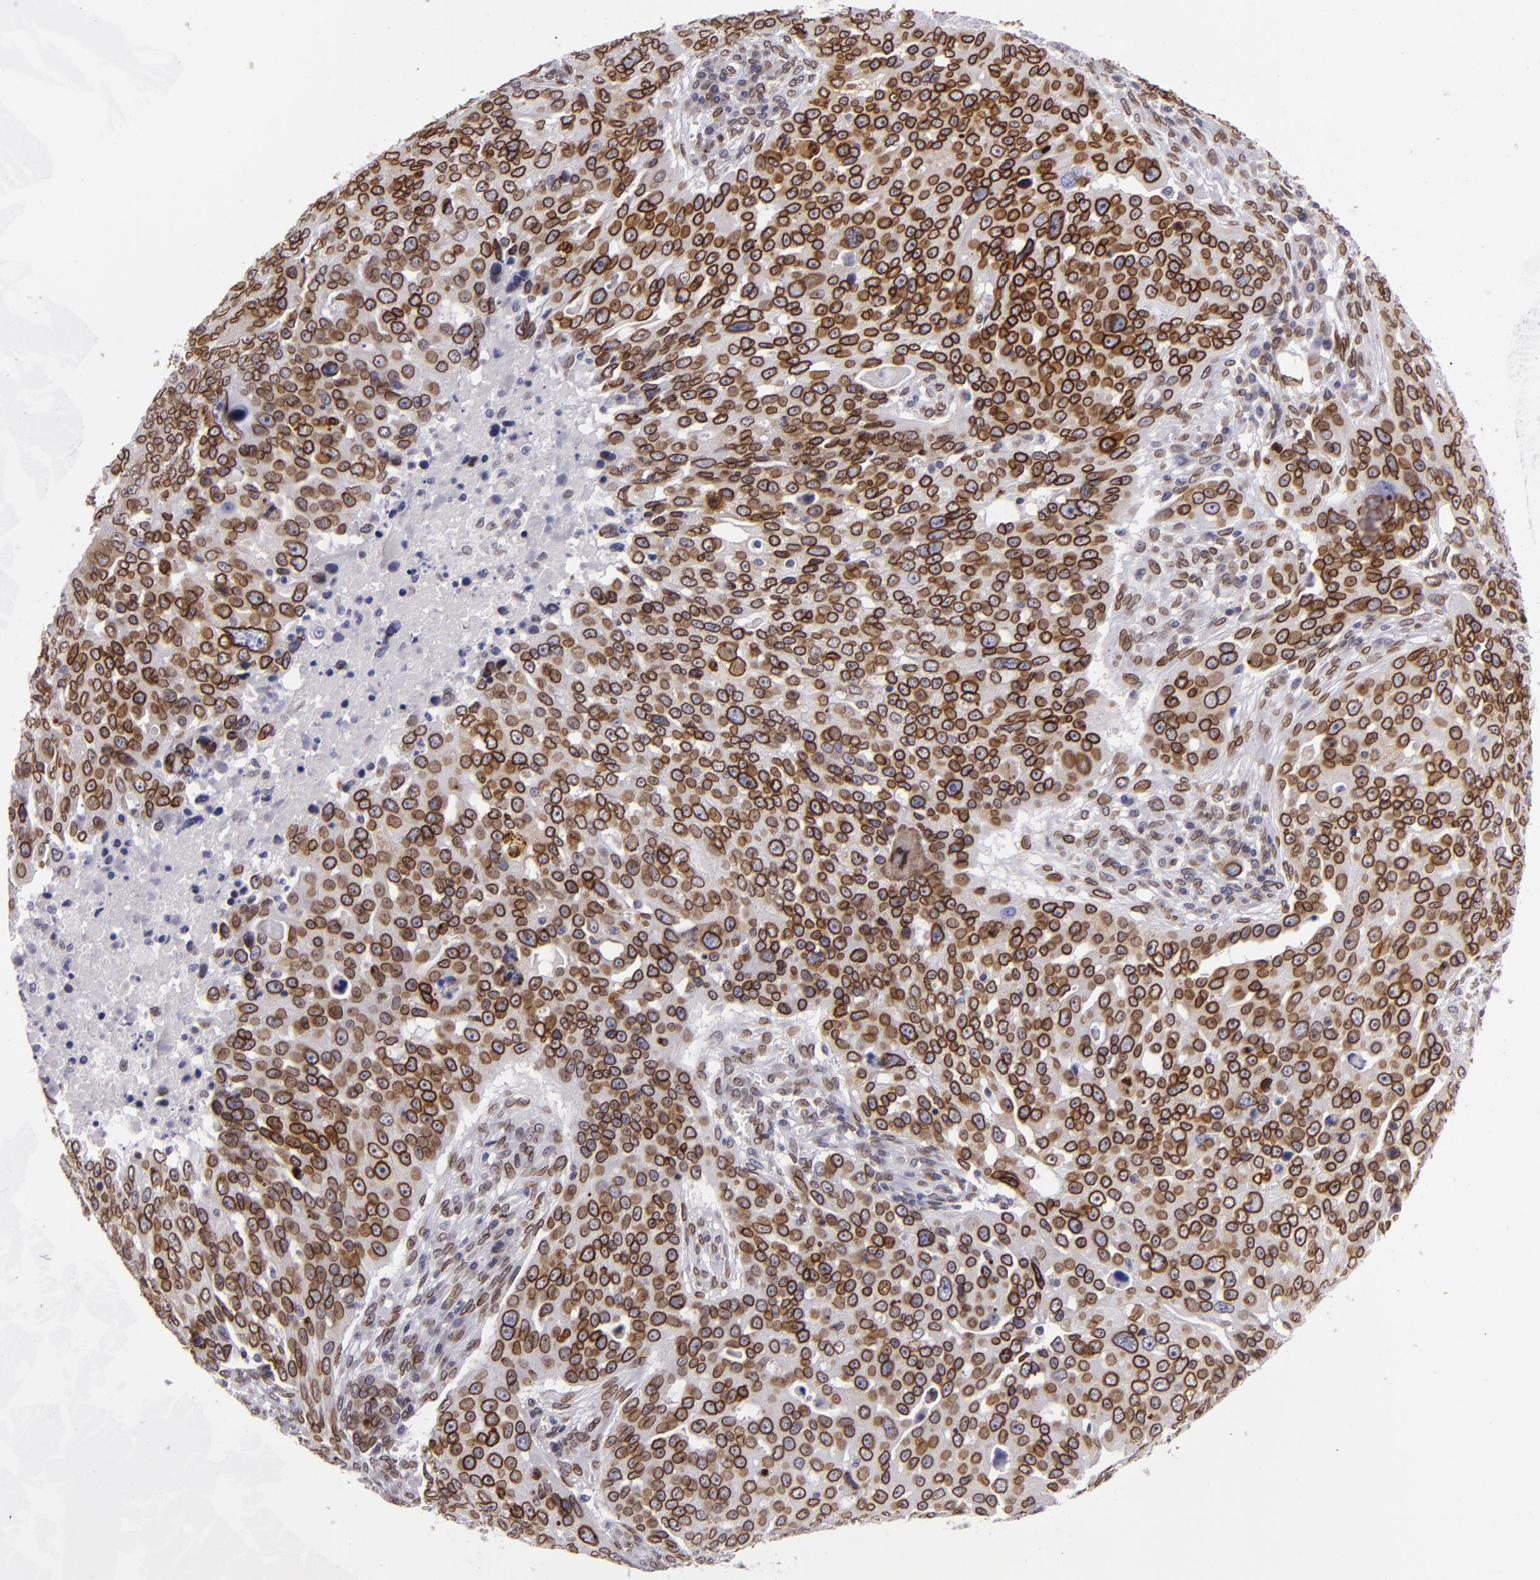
{"staining": {"intensity": "strong", "quantity": ">75%", "location": "nuclear"}, "tissue": "ovarian cancer", "cell_type": "Tumor cells", "image_type": "cancer", "snomed": [{"axis": "morphology", "description": "Carcinoma, endometroid"}, {"axis": "topography", "description": "Ovary"}], "caption": "Endometroid carcinoma (ovarian) stained for a protein displays strong nuclear positivity in tumor cells.", "gene": "EMD", "patient": {"sex": "female", "age": 75}}